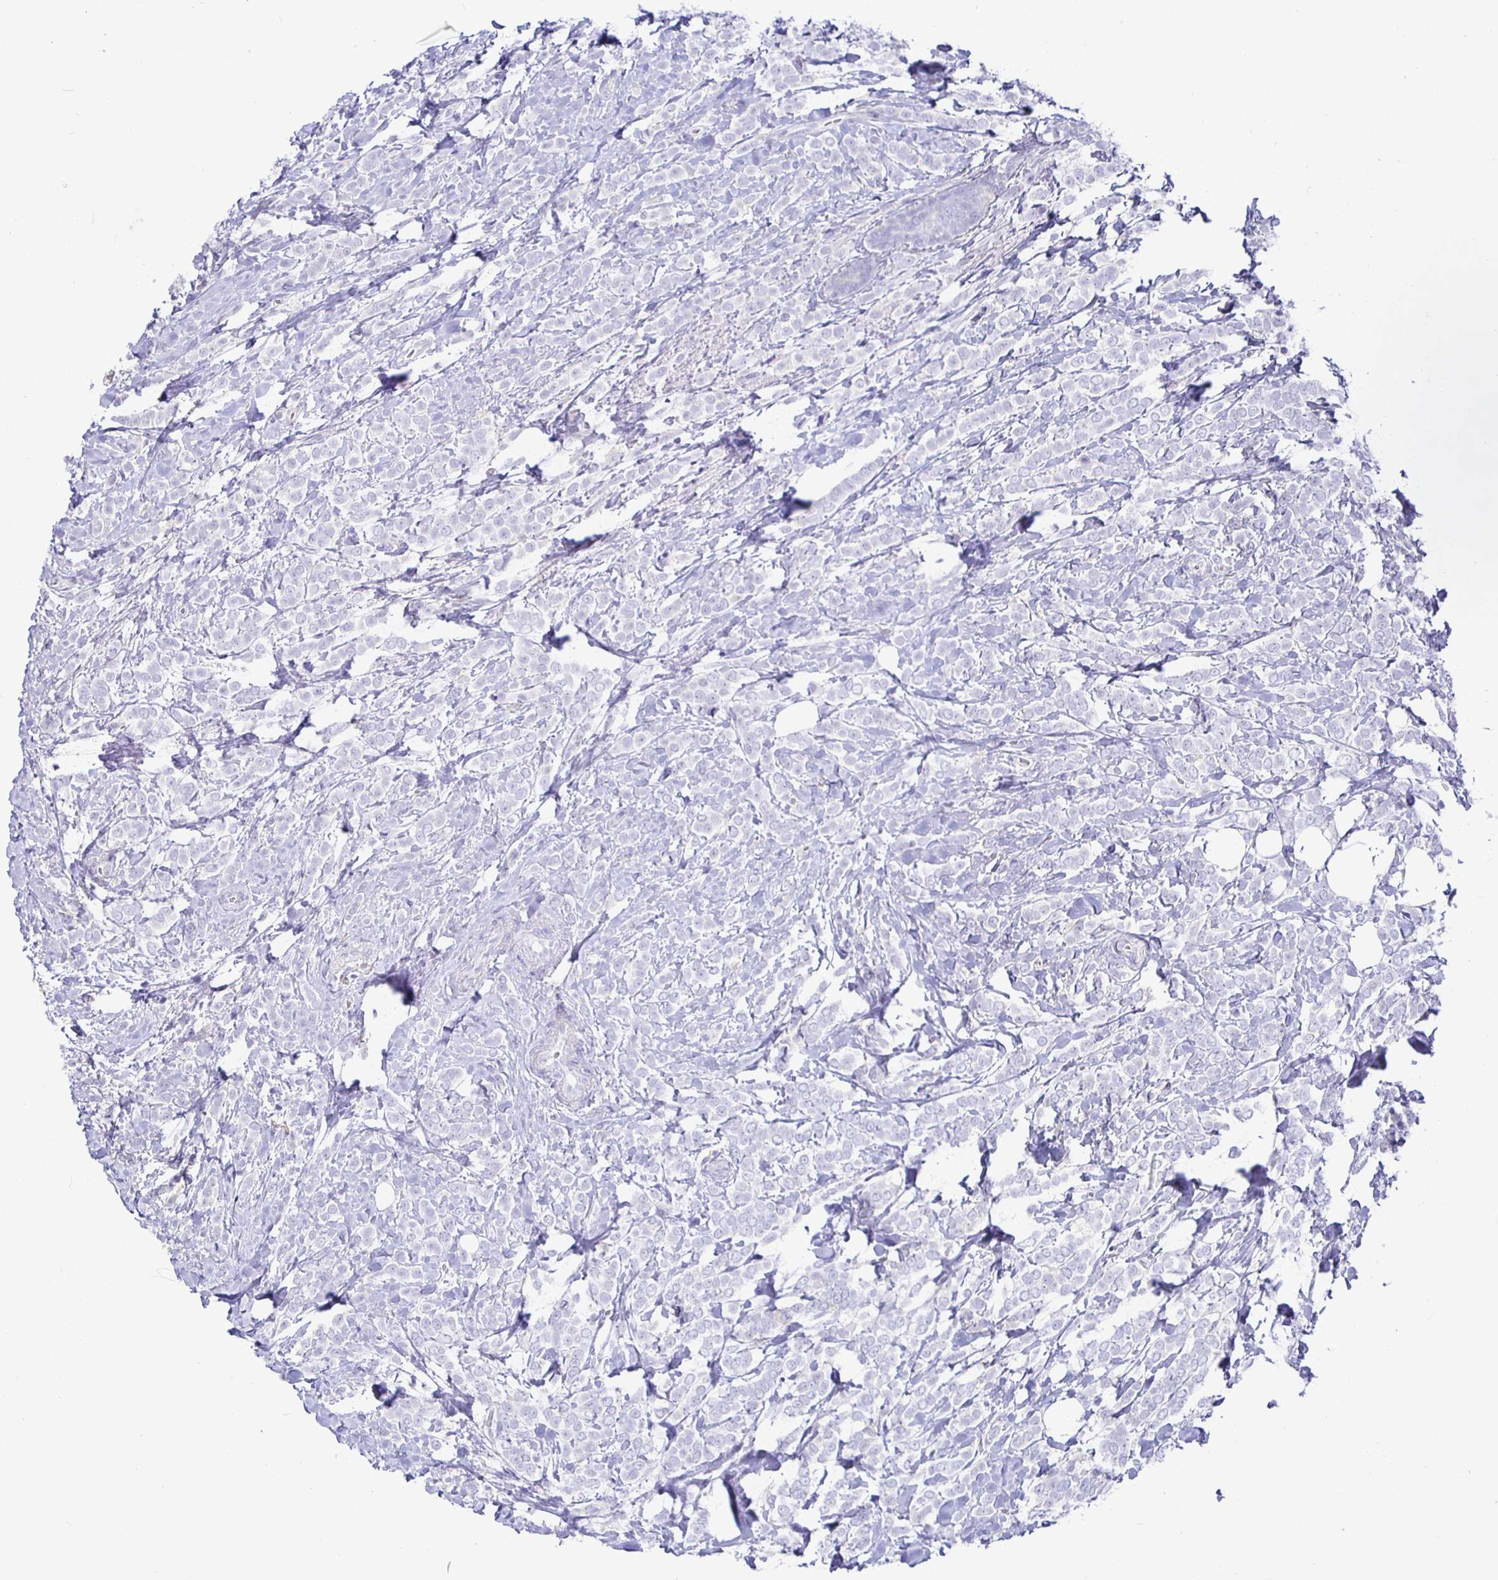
{"staining": {"intensity": "negative", "quantity": "none", "location": "none"}, "tissue": "breast cancer", "cell_type": "Tumor cells", "image_type": "cancer", "snomed": [{"axis": "morphology", "description": "Lobular carcinoma"}, {"axis": "topography", "description": "Breast"}], "caption": "Photomicrograph shows no protein expression in tumor cells of breast lobular carcinoma tissue.", "gene": "SIRPA", "patient": {"sex": "female", "age": 49}}